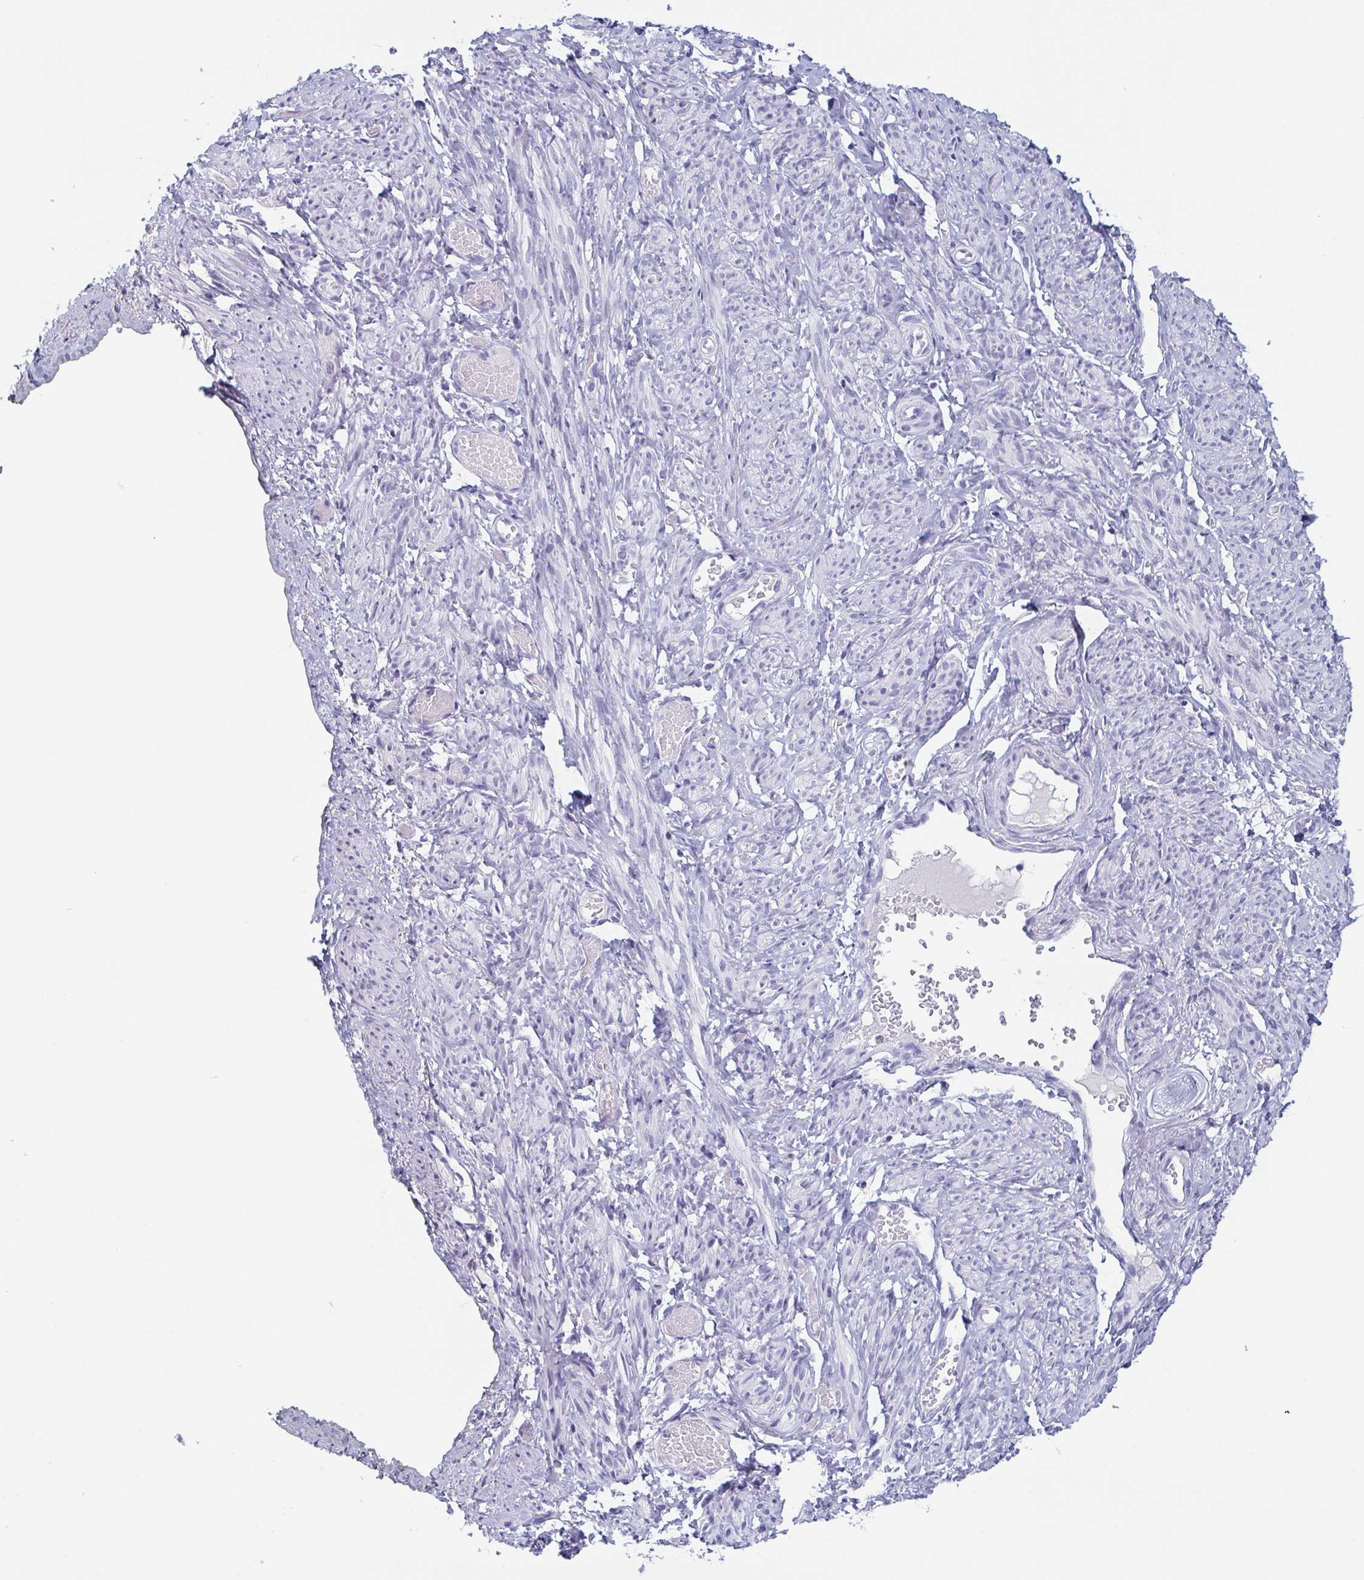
{"staining": {"intensity": "negative", "quantity": "none", "location": "none"}, "tissue": "smooth muscle", "cell_type": "Smooth muscle cells", "image_type": "normal", "snomed": [{"axis": "morphology", "description": "Normal tissue, NOS"}, {"axis": "topography", "description": "Smooth muscle"}], "caption": "This is an immunohistochemistry (IHC) image of unremarkable human smooth muscle. There is no positivity in smooth muscle cells.", "gene": "REG4", "patient": {"sex": "female", "age": 65}}